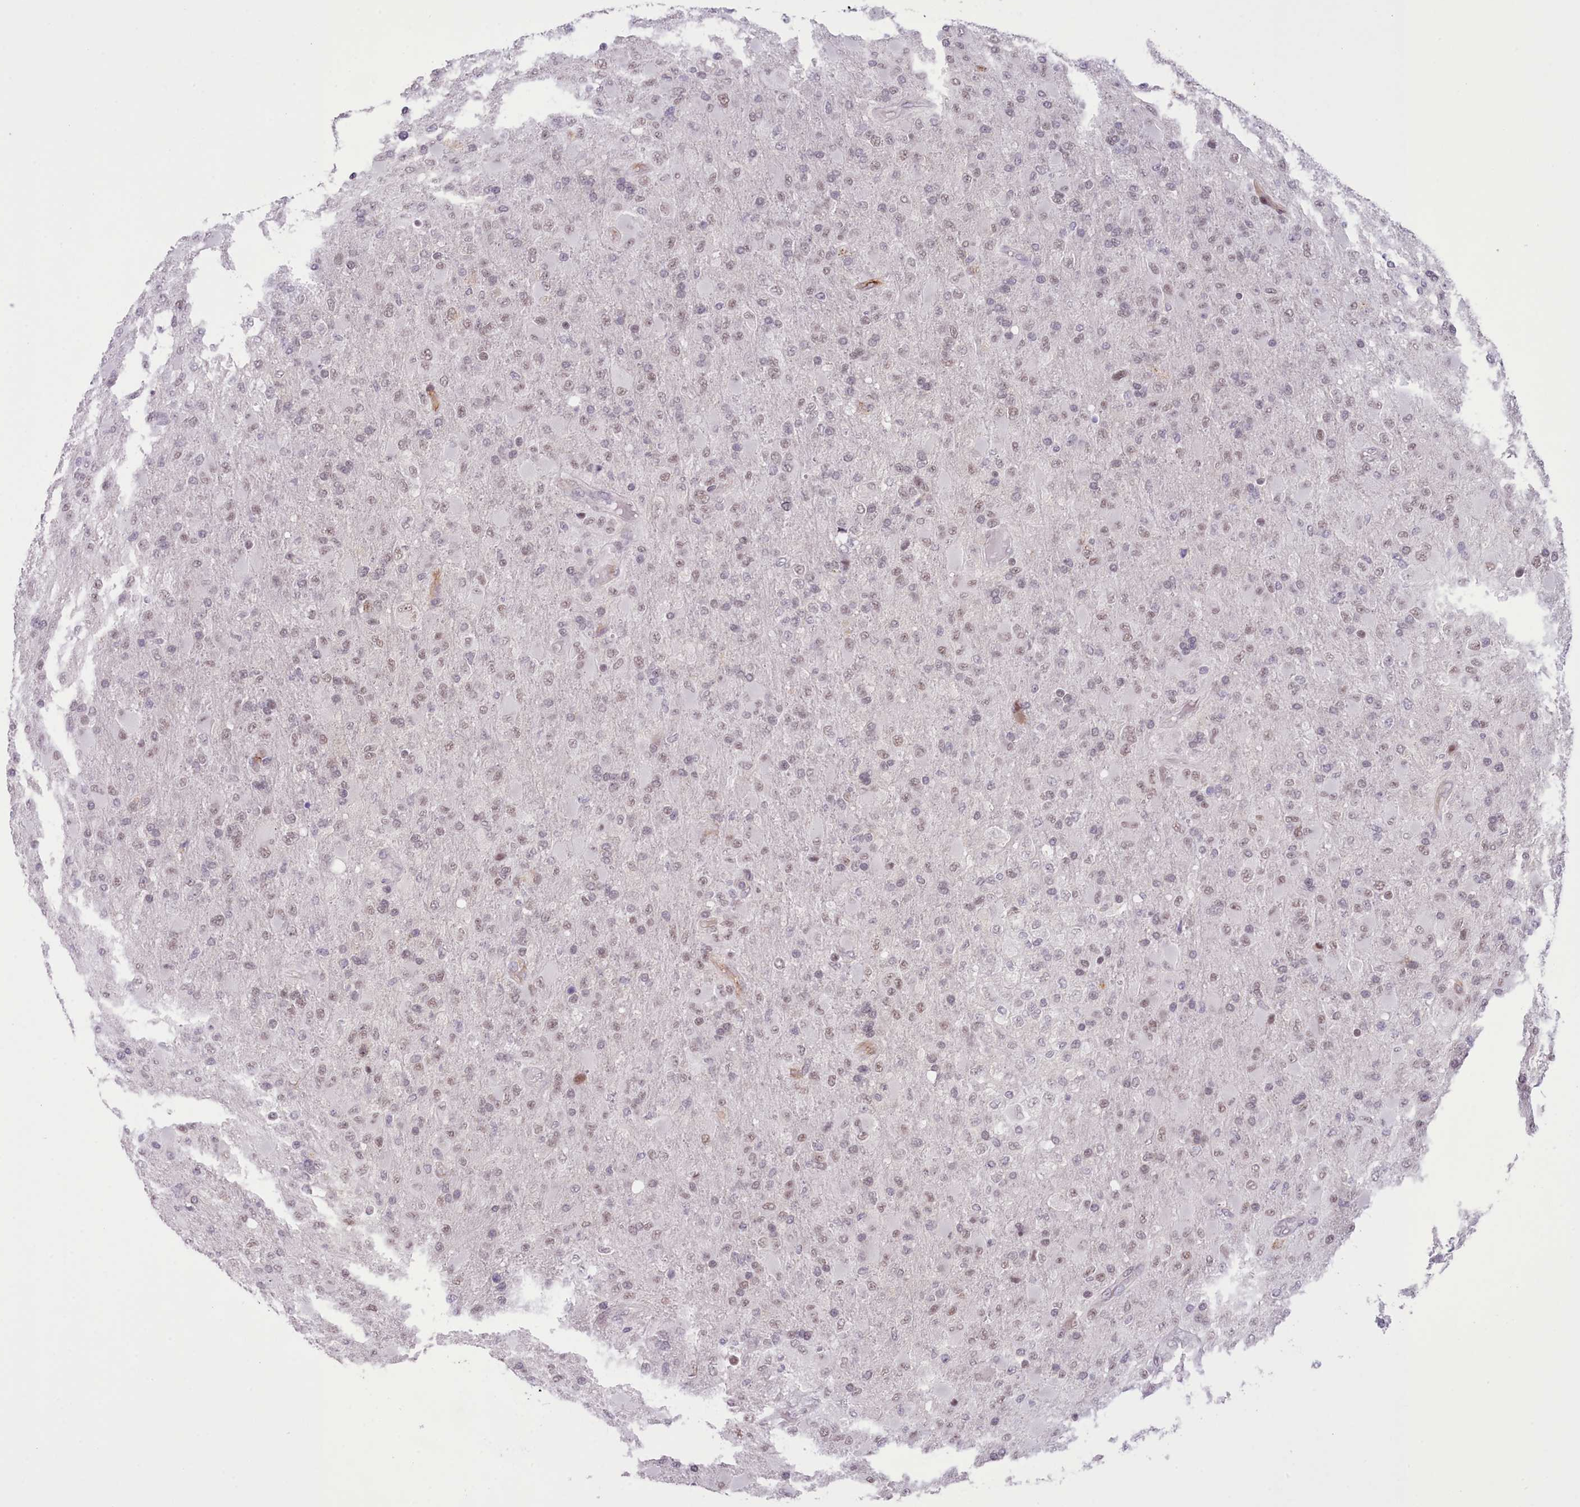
{"staining": {"intensity": "moderate", "quantity": "25%-75%", "location": "nuclear"}, "tissue": "glioma", "cell_type": "Tumor cells", "image_type": "cancer", "snomed": [{"axis": "morphology", "description": "Glioma, malignant, Low grade"}, {"axis": "topography", "description": "Brain"}], "caption": "Malignant glioma (low-grade) tissue exhibits moderate nuclear expression in approximately 25%-75% of tumor cells, visualized by immunohistochemistry.", "gene": "RFX1", "patient": {"sex": "male", "age": 65}}